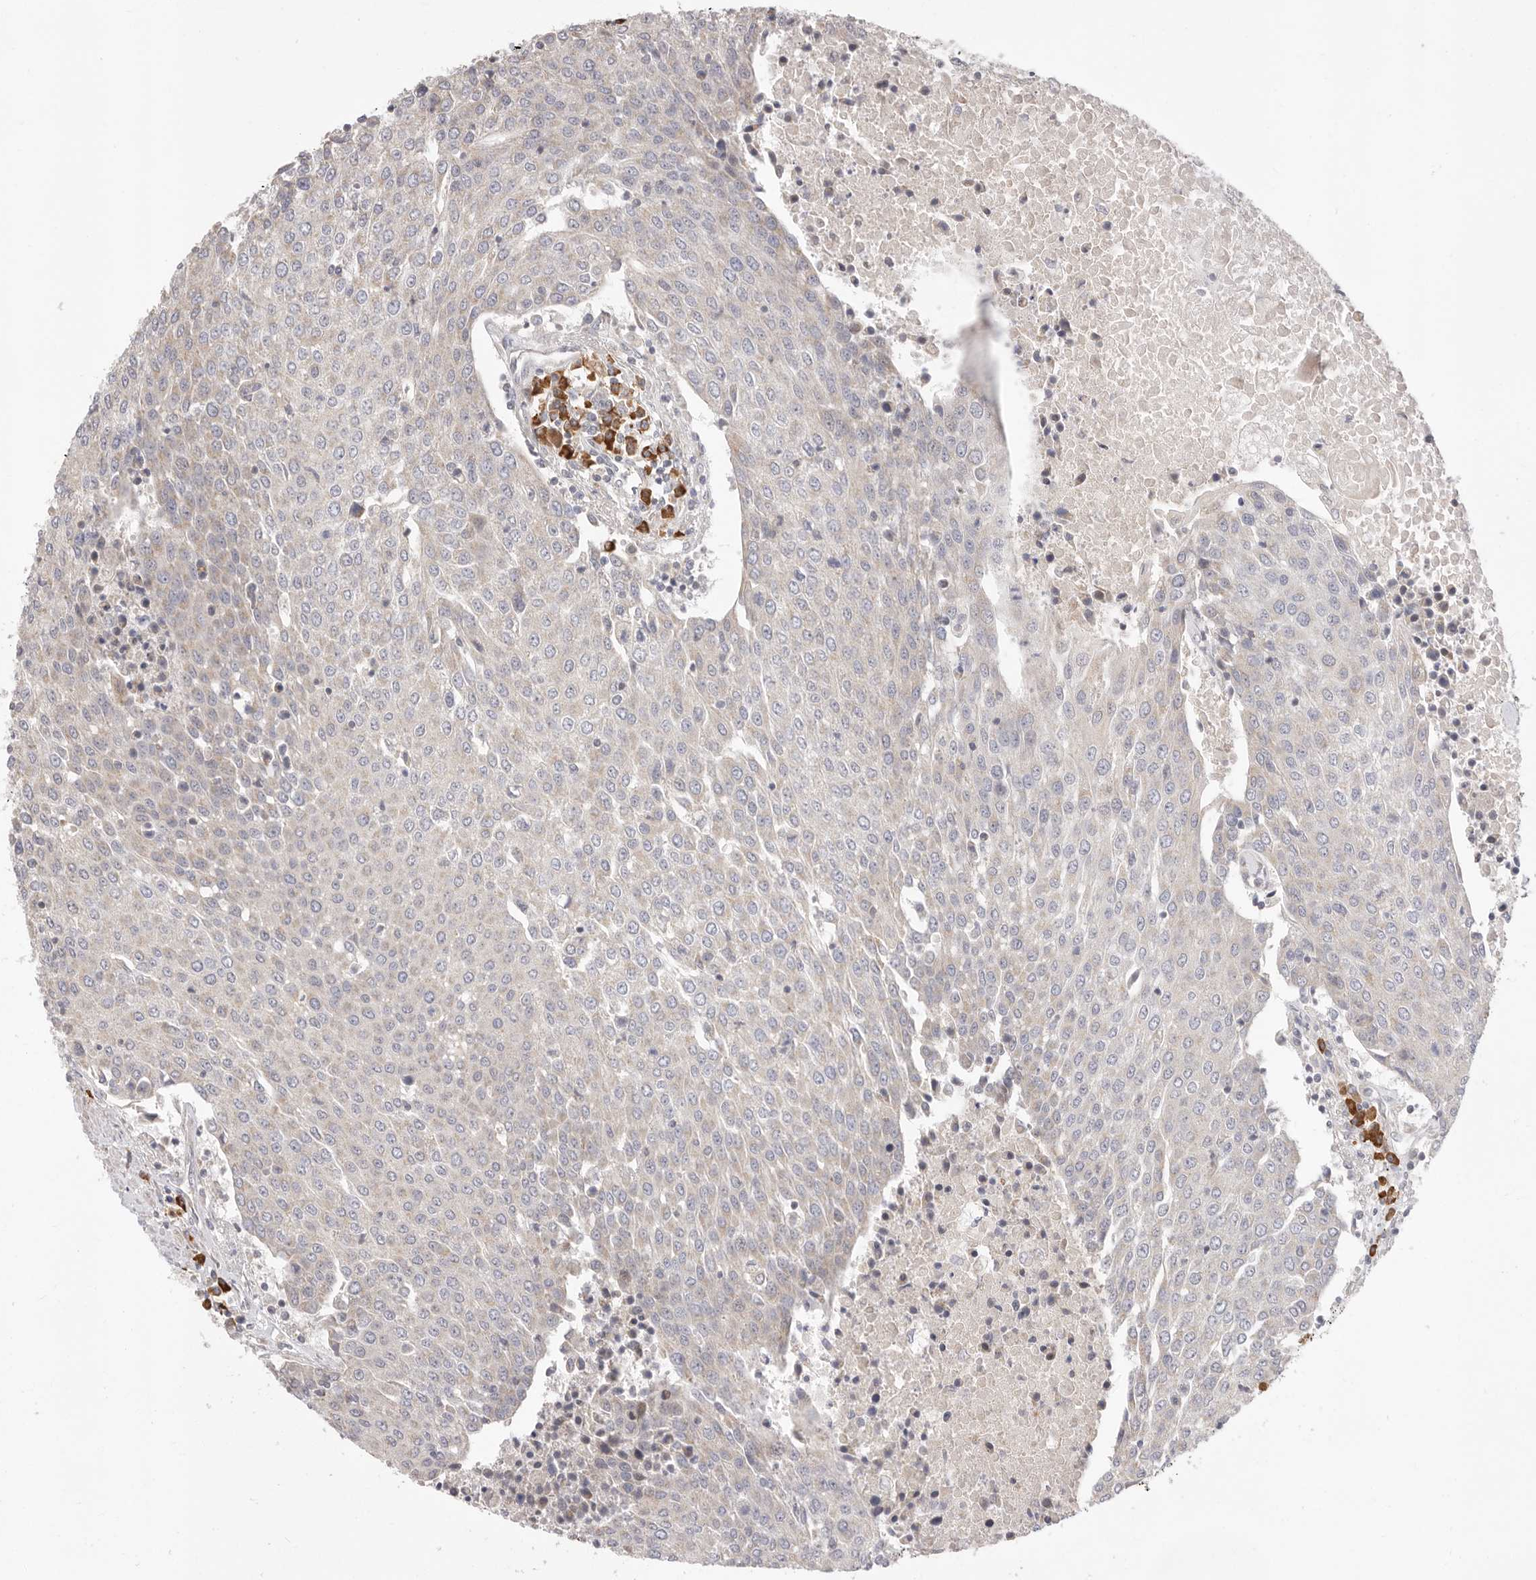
{"staining": {"intensity": "negative", "quantity": "none", "location": "none"}, "tissue": "urothelial cancer", "cell_type": "Tumor cells", "image_type": "cancer", "snomed": [{"axis": "morphology", "description": "Urothelial carcinoma, High grade"}, {"axis": "topography", "description": "Urinary bladder"}], "caption": "An immunohistochemistry (IHC) photomicrograph of urothelial cancer is shown. There is no staining in tumor cells of urothelial cancer. (IHC, brightfield microscopy, high magnification).", "gene": "USH1C", "patient": {"sex": "female", "age": 85}}